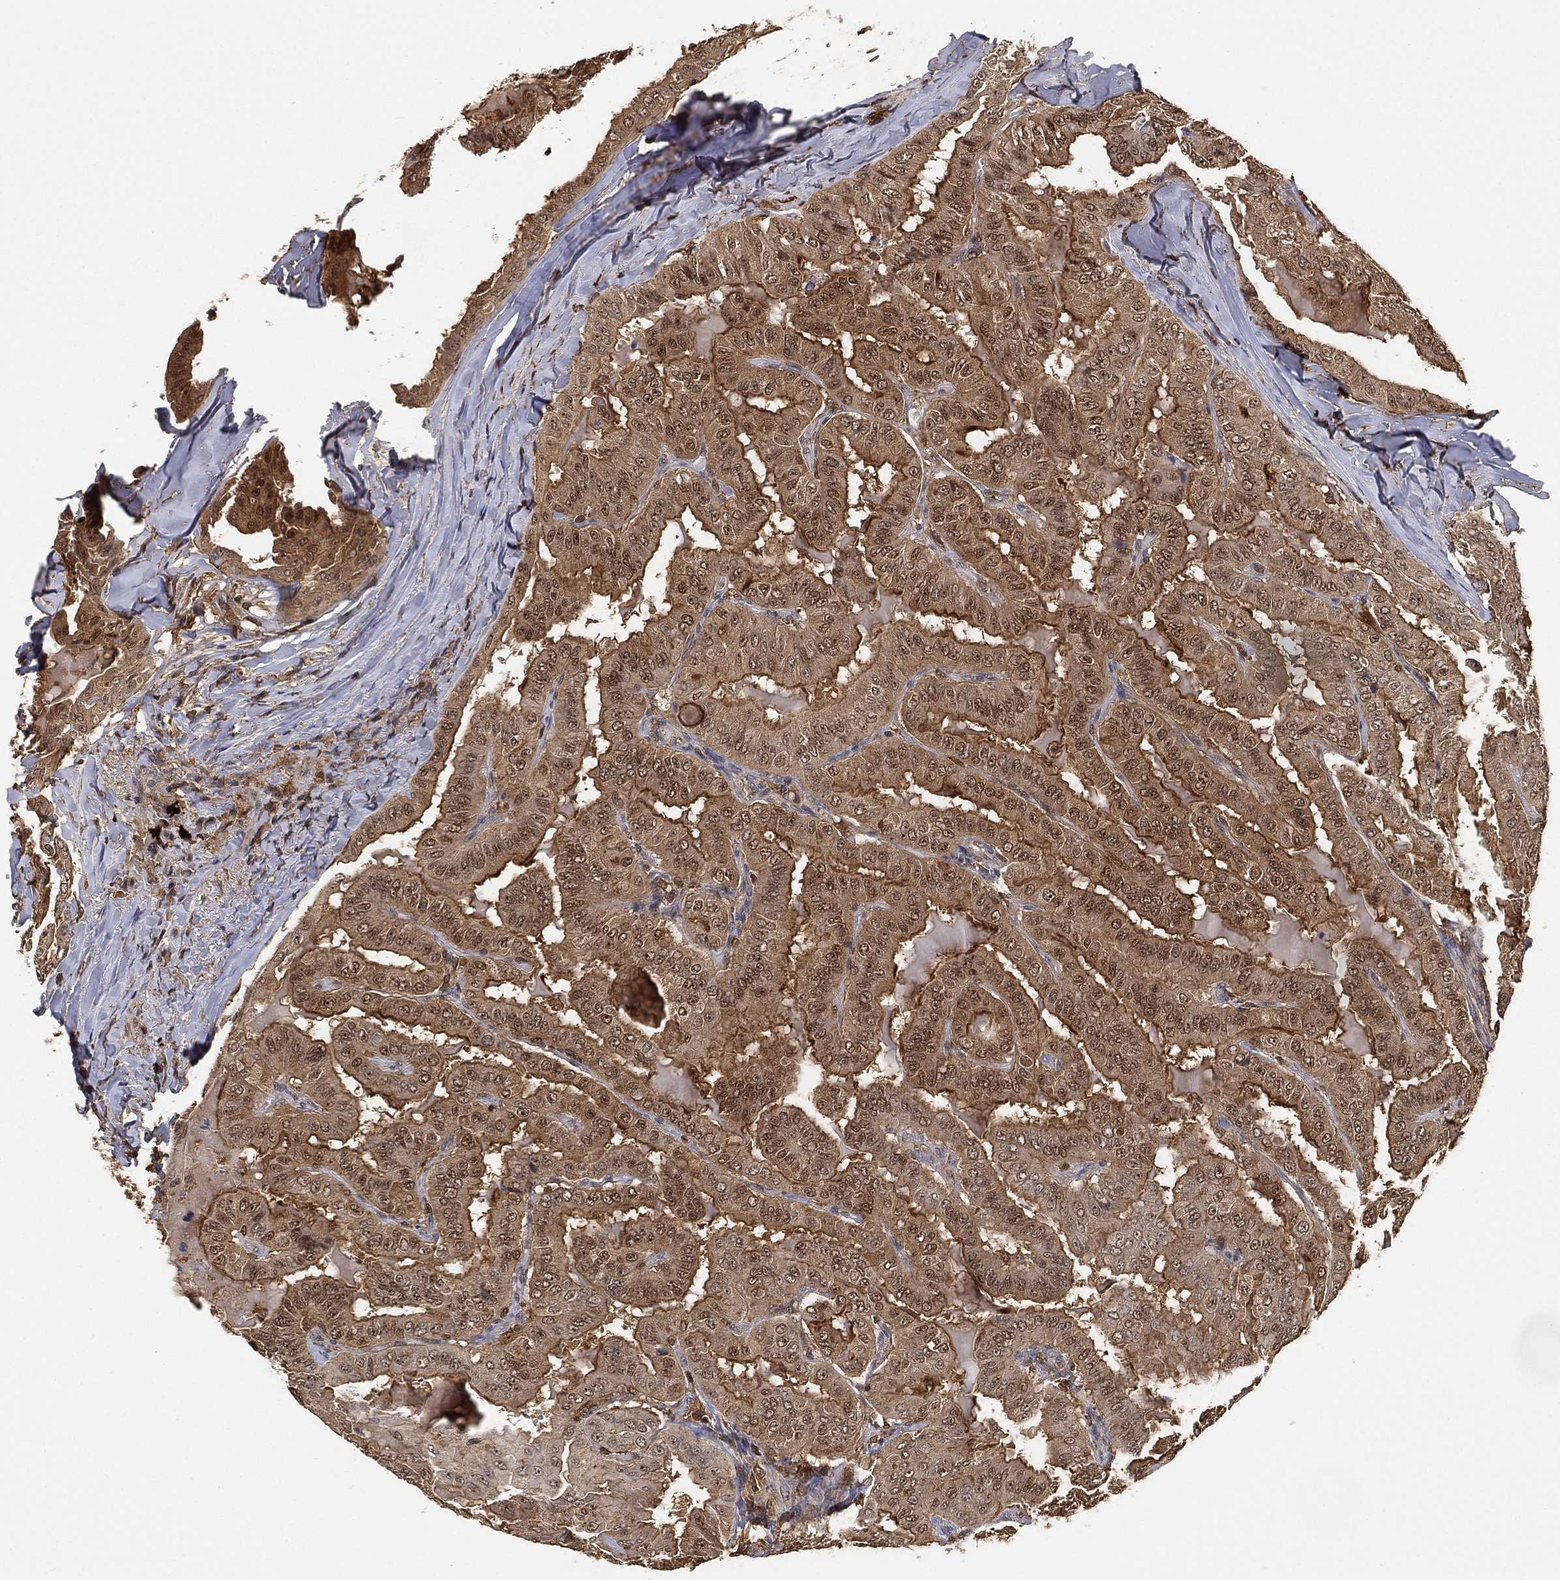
{"staining": {"intensity": "moderate", "quantity": ">75%", "location": "cytoplasmic/membranous"}, "tissue": "thyroid cancer", "cell_type": "Tumor cells", "image_type": "cancer", "snomed": [{"axis": "morphology", "description": "Papillary adenocarcinoma, NOS"}, {"axis": "topography", "description": "Thyroid gland"}], "caption": "Protein expression analysis of papillary adenocarcinoma (thyroid) displays moderate cytoplasmic/membranous positivity in approximately >75% of tumor cells. The staining was performed using DAB to visualize the protein expression in brown, while the nuclei were stained in blue with hematoxylin (Magnification: 20x).", "gene": "CRYL1", "patient": {"sex": "female", "age": 68}}